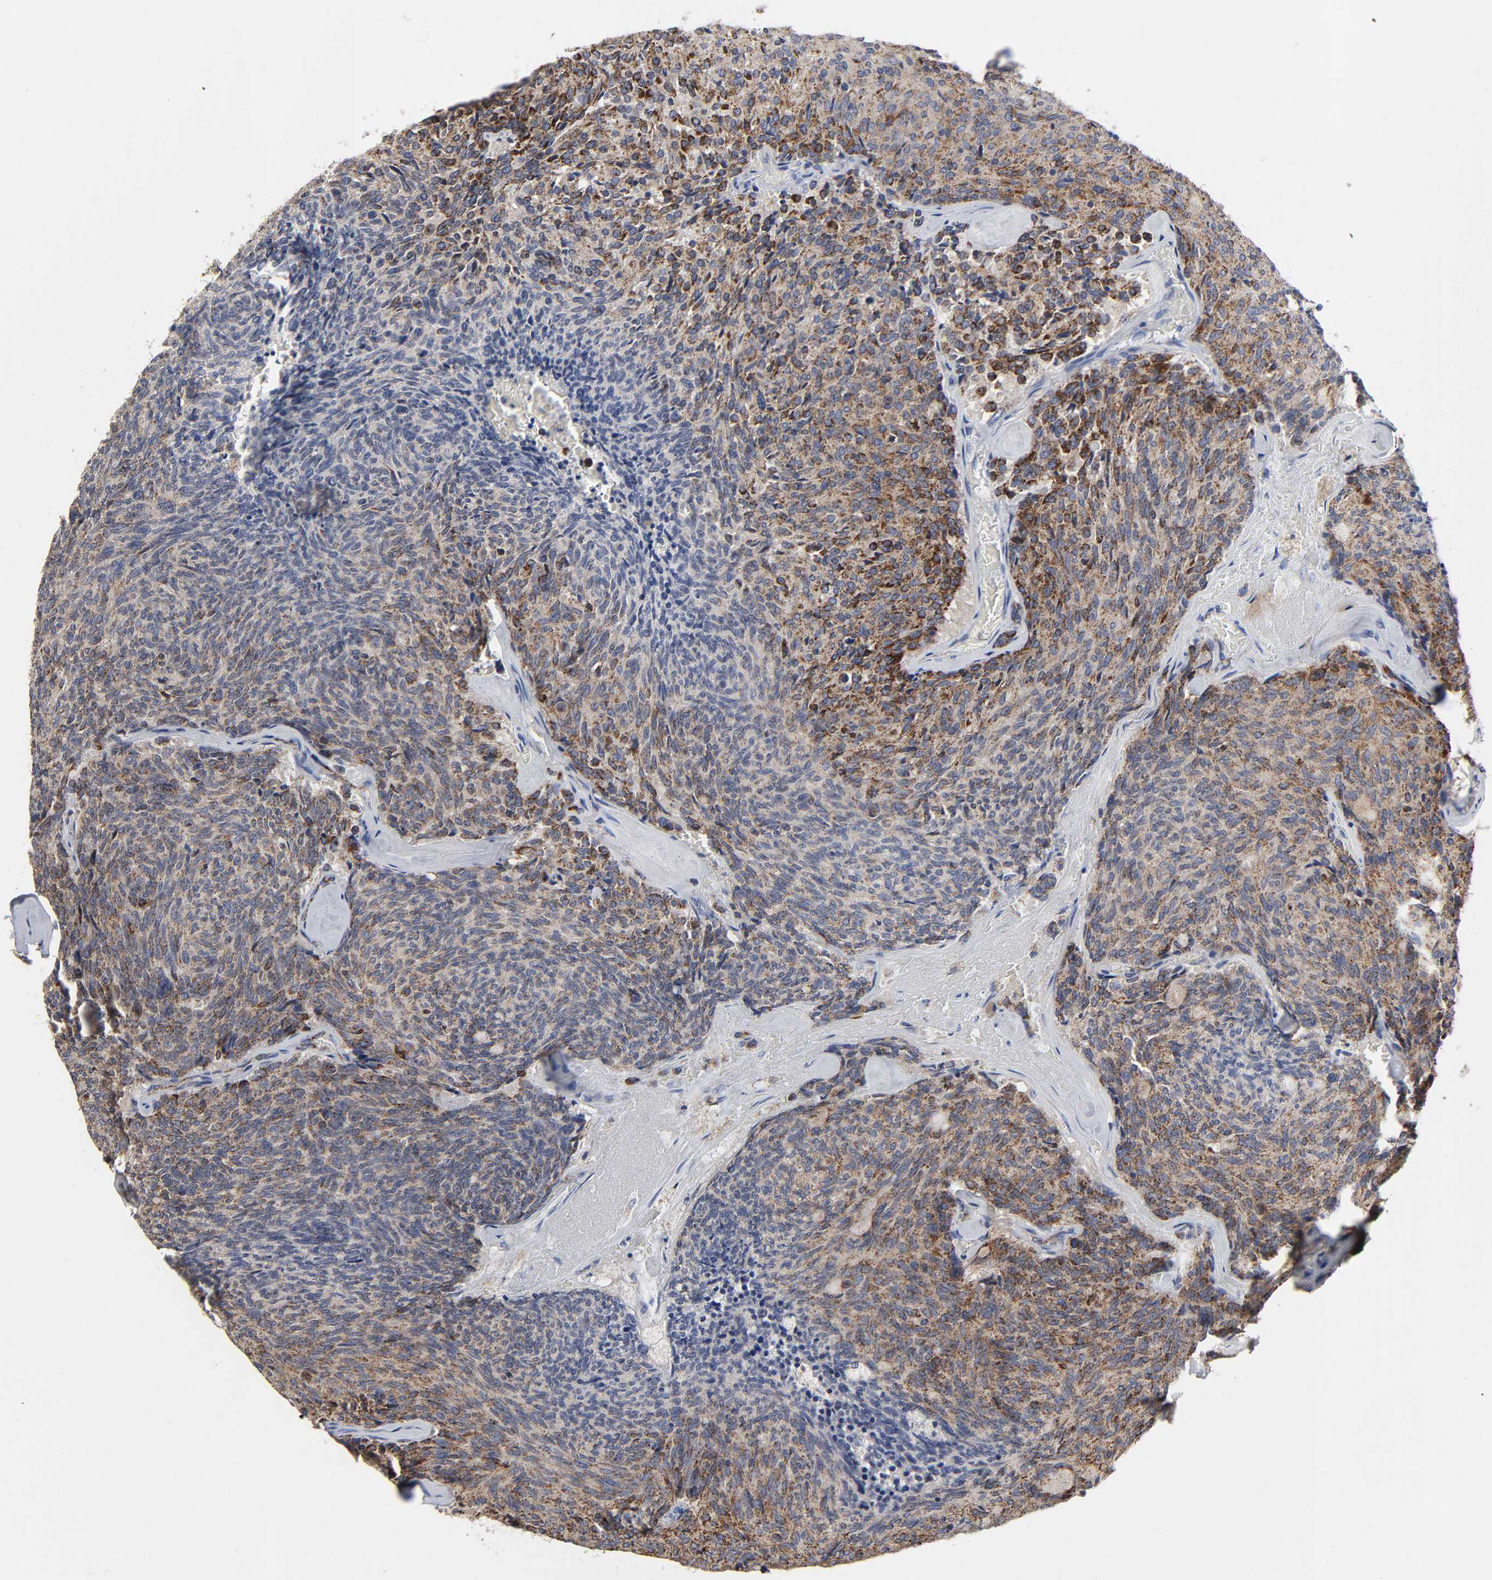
{"staining": {"intensity": "moderate", "quantity": "25%-75%", "location": "cytoplasmic/membranous"}, "tissue": "carcinoid", "cell_type": "Tumor cells", "image_type": "cancer", "snomed": [{"axis": "morphology", "description": "Carcinoid, malignant, NOS"}, {"axis": "topography", "description": "Pancreas"}], "caption": "Carcinoid stained with immunohistochemistry (IHC) demonstrates moderate cytoplasmic/membranous positivity in about 25%-75% of tumor cells.", "gene": "AOPEP", "patient": {"sex": "female", "age": 54}}